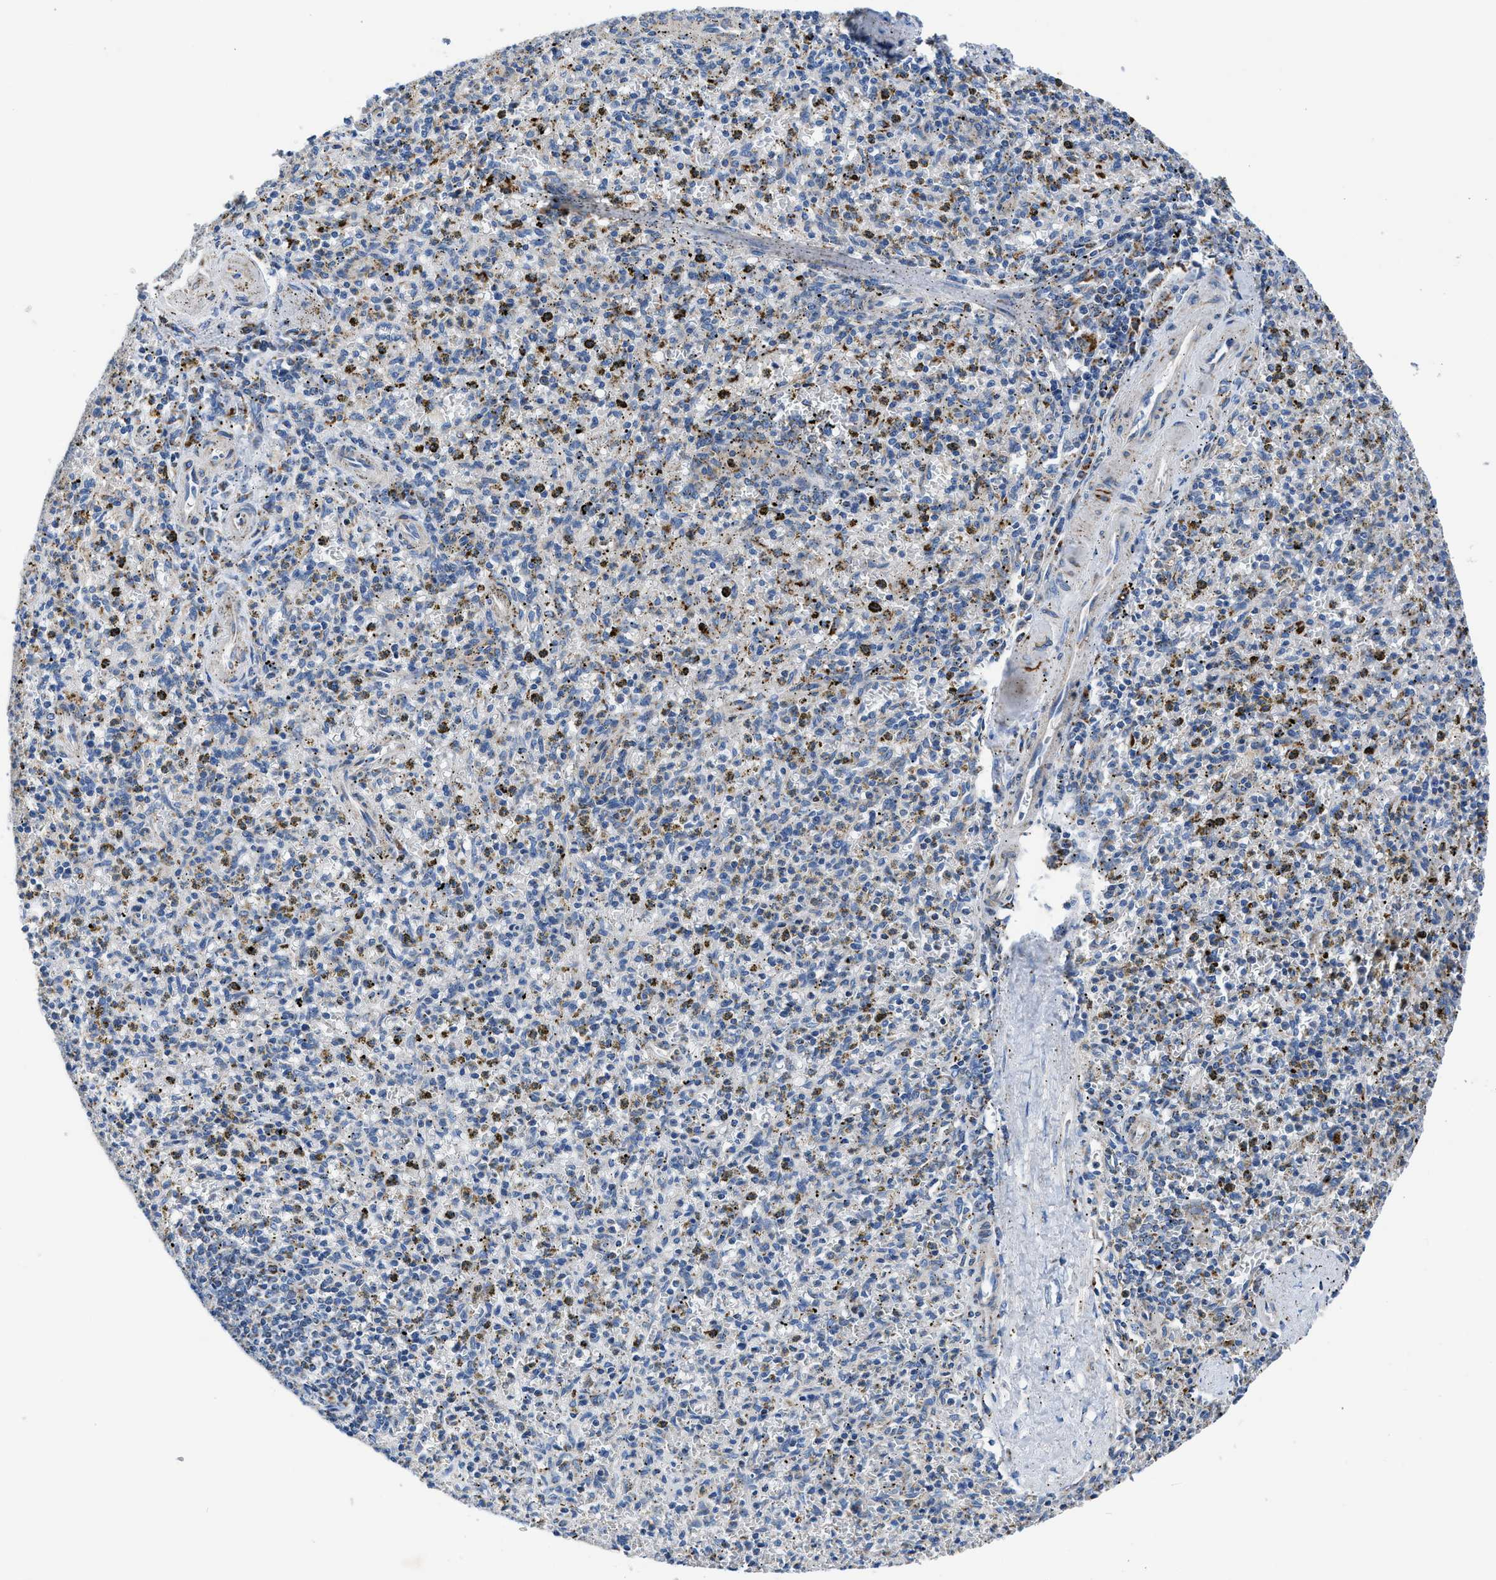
{"staining": {"intensity": "weak", "quantity": "<25%", "location": "cytoplasmic/membranous"}, "tissue": "spleen", "cell_type": "Cells in red pulp", "image_type": "normal", "snomed": [{"axis": "morphology", "description": "Normal tissue, NOS"}, {"axis": "topography", "description": "Spleen"}], "caption": "An immunohistochemistry image of benign spleen is shown. There is no staining in cells in red pulp of spleen. (DAB immunohistochemistry (IHC) with hematoxylin counter stain).", "gene": "ZDHHC3", "patient": {"sex": "male", "age": 72}}